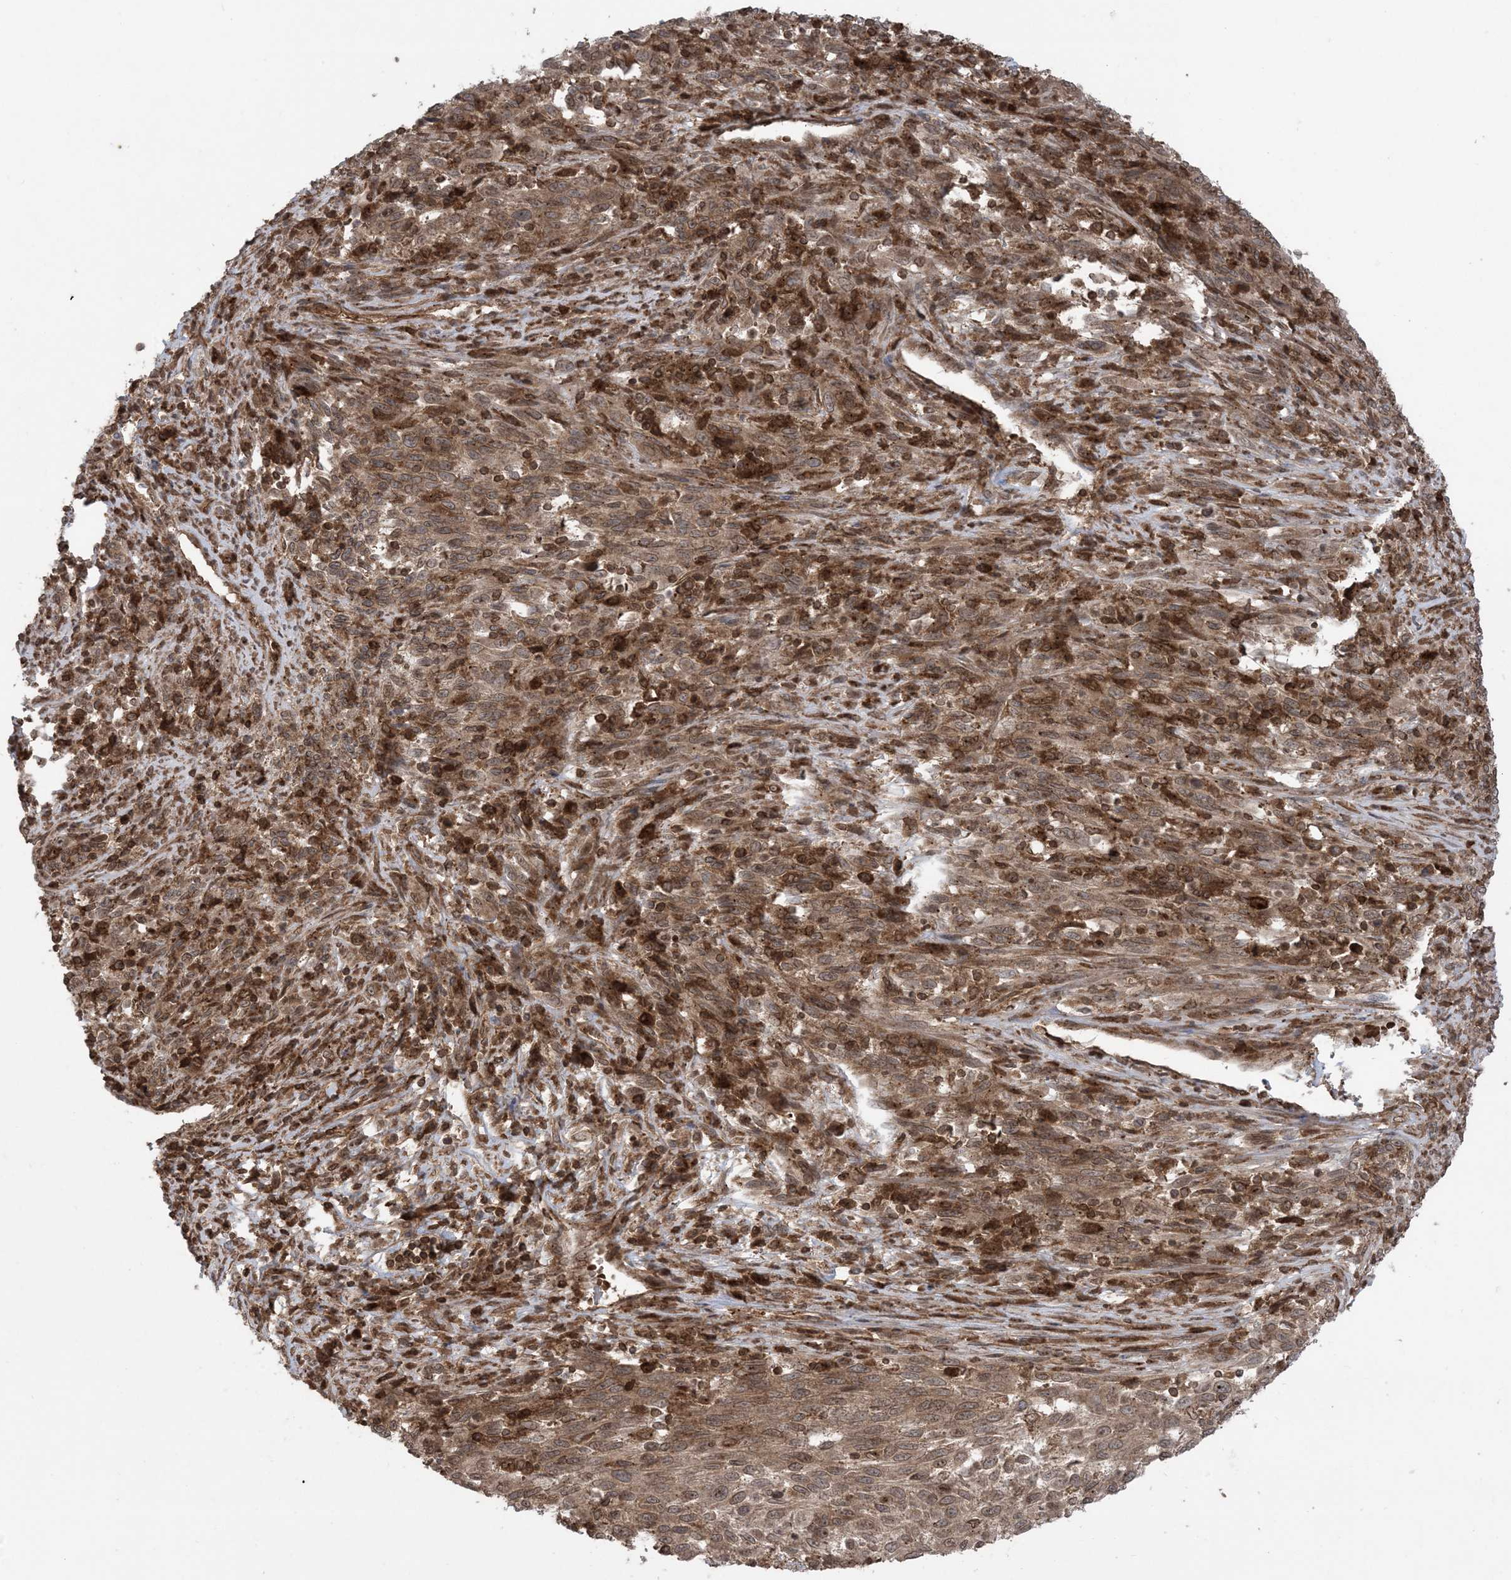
{"staining": {"intensity": "moderate", "quantity": ">75%", "location": "cytoplasmic/membranous"}, "tissue": "melanoma", "cell_type": "Tumor cells", "image_type": "cancer", "snomed": [{"axis": "morphology", "description": "Malignant melanoma, Metastatic site"}, {"axis": "topography", "description": "Lymph node"}], "caption": "Melanoma stained with immunohistochemistry (IHC) reveals moderate cytoplasmic/membranous positivity in approximately >75% of tumor cells. The staining is performed using DAB brown chromogen to label protein expression. The nuclei are counter-stained blue using hematoxylin.", "gene": "DDX19B", "patient": {"sex": "male", "age": 61}}